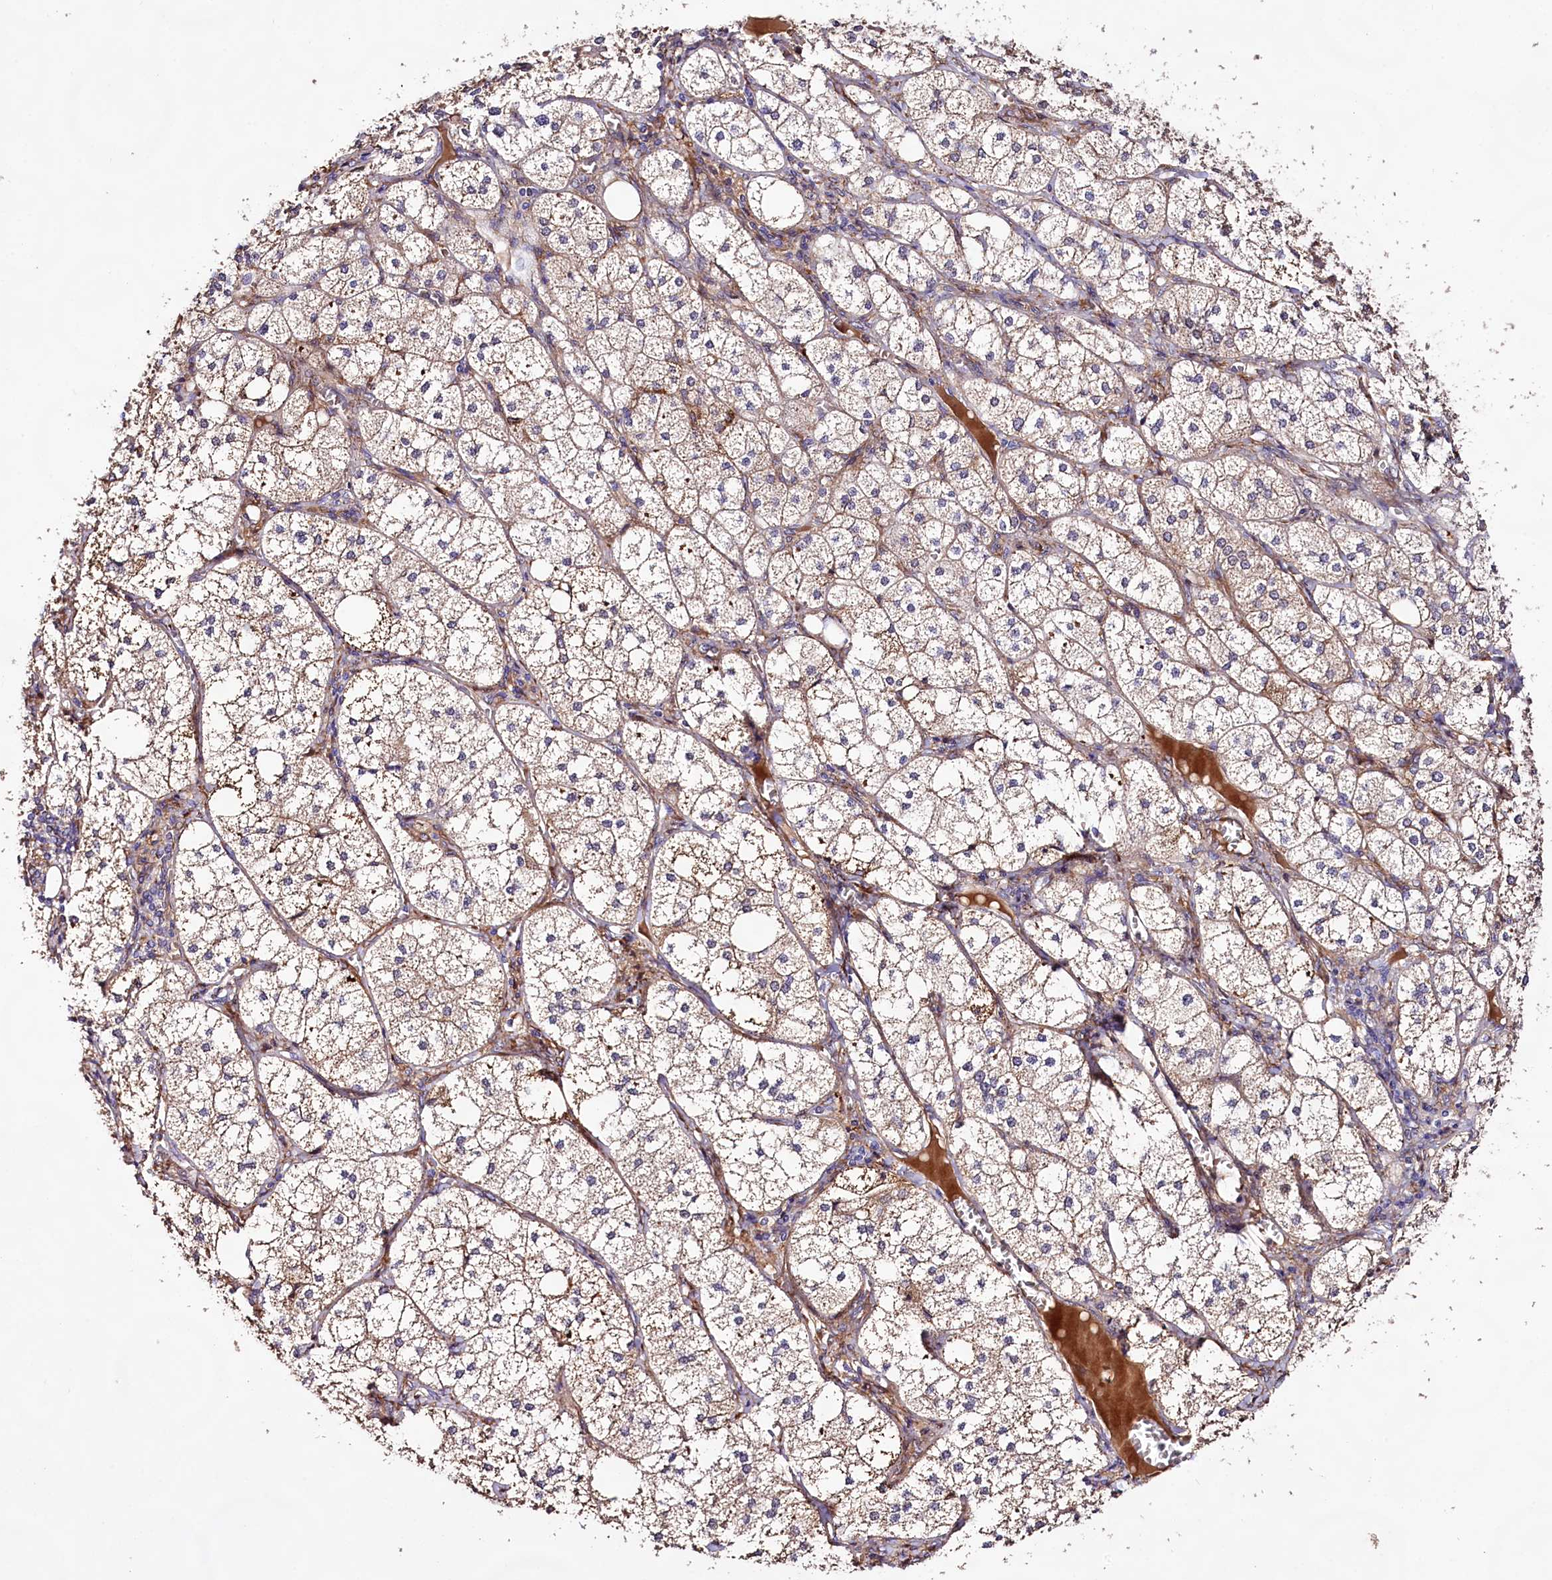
{"staining": {"intensity": "moderate", "quantity": "25%-75%", "location": "cytoplasmic/membranous"}, "tissue": "adrenal gland", "cell_type": "Glandular cells", "image_type": "normal", "snomed": [{"axis": "morphology", "description": "Normal tissue, NOS"}, {"axis": "topography", "description": "Adrenal gland"}], "caption": "A micrograph of adrenal gland stained for a protein exhibits moderate cytoplasmic/membranous brown staining in glandular cells. The staining was performed using DAB, with brown indicating positive protein expression. Nuclei are stained blue with hematoxylin.", "gene": "DMXL2", "patient": {"sex": "female", "age": 61}}